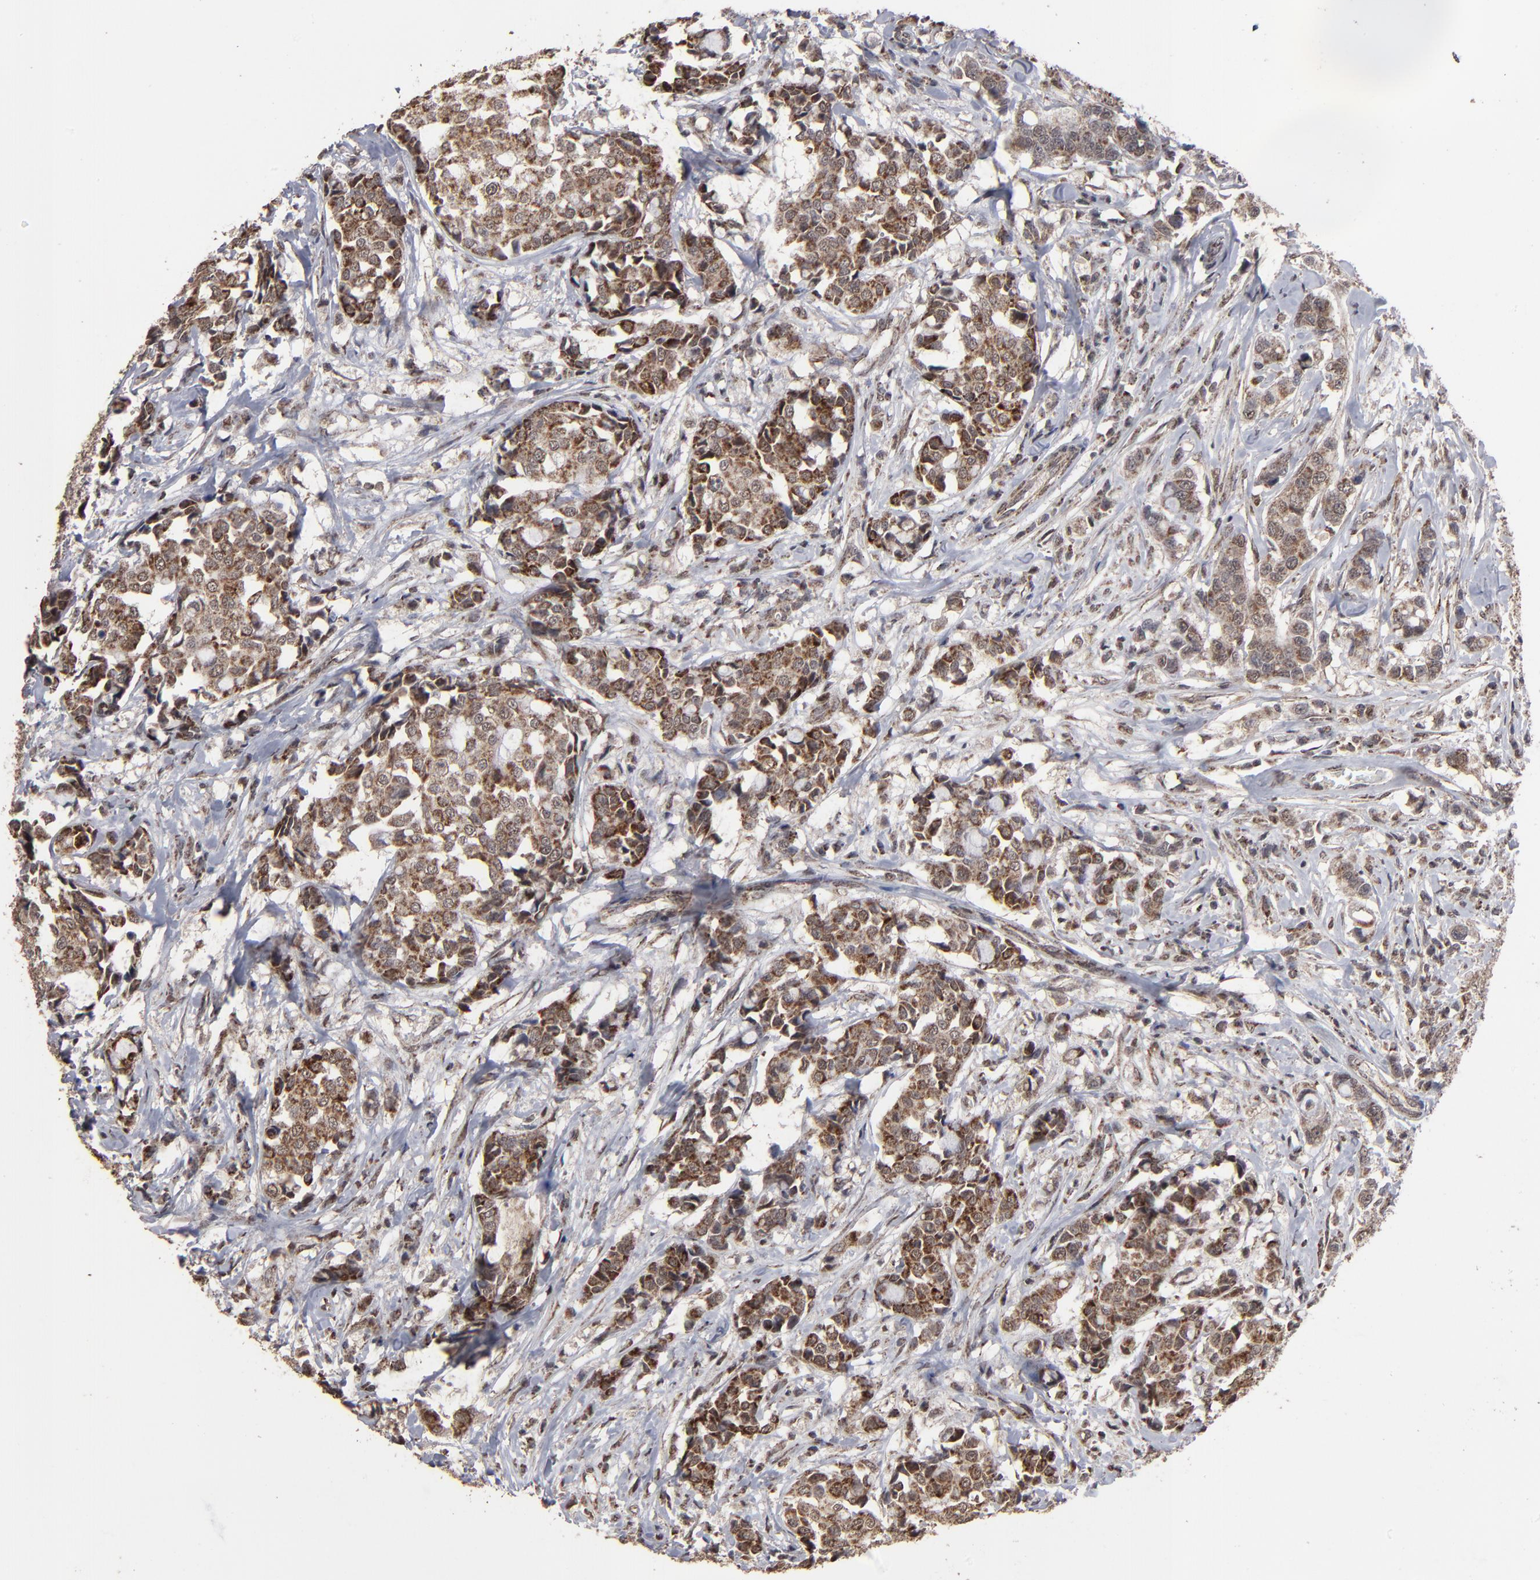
{"staining": {"intensity": "moderate", "quantity": ">75%", "location": "cytoplasmic/membranous"}, "tissue": "breast cancer", "cell_type": "Tumor cells", "image_type": "cancer", "snomed": [{"axis": "morphology", "description": "Duct carcinoma"}, {"axis": "topography", "description": "Breast"}], "caption": "Tumor cells reveal moderate cytoplasmic/membranous positivity in about >75% of cells in breast cancer (infiltrating ductal carcinoma).", "gene": "BNIP3", "patient": {"sex": "female", "age": 27}}